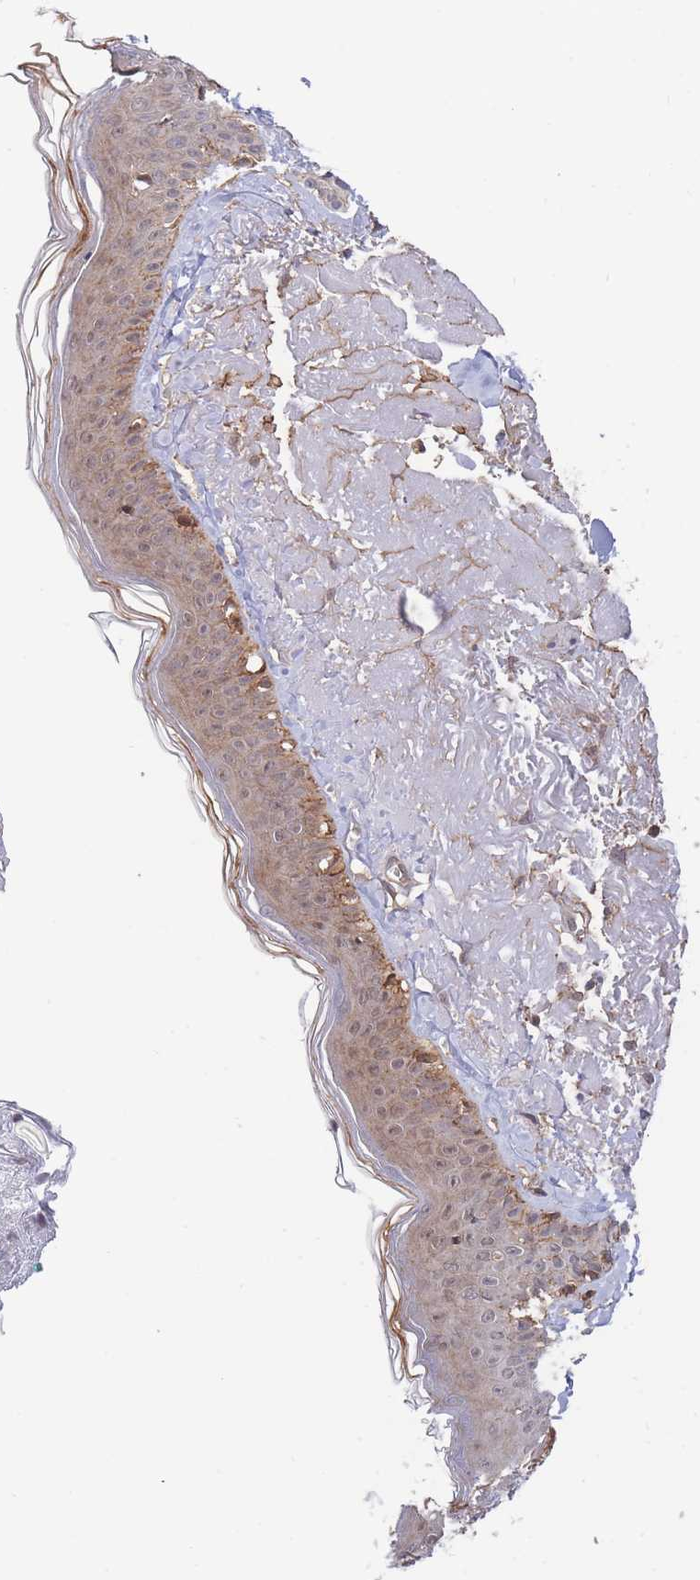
{"staining": {"intensity": "moderate", "quantity": ">75%", "location": "cytoplasmic/membranous,nuclear"}, "tissue": "skin", "cell_type": "Fibroblasts", "image_type": "normal", "snomed": [{"axis": "morphology", "description": "Normal tissue, NOS"}, {"axis": "morphology", "description": "Malignant melanoma, NOS"}, {"axis": "topography", "description": "Skin"}], "caption": "Immunohistochemical staining of normal human skin shows medium levels of moderate cytoplasmic/membranous,nuclear positivity in about >75% of fibroblasts.", "gene": "BOD1L1", "patient": {"sex": "male", "age": 80}}